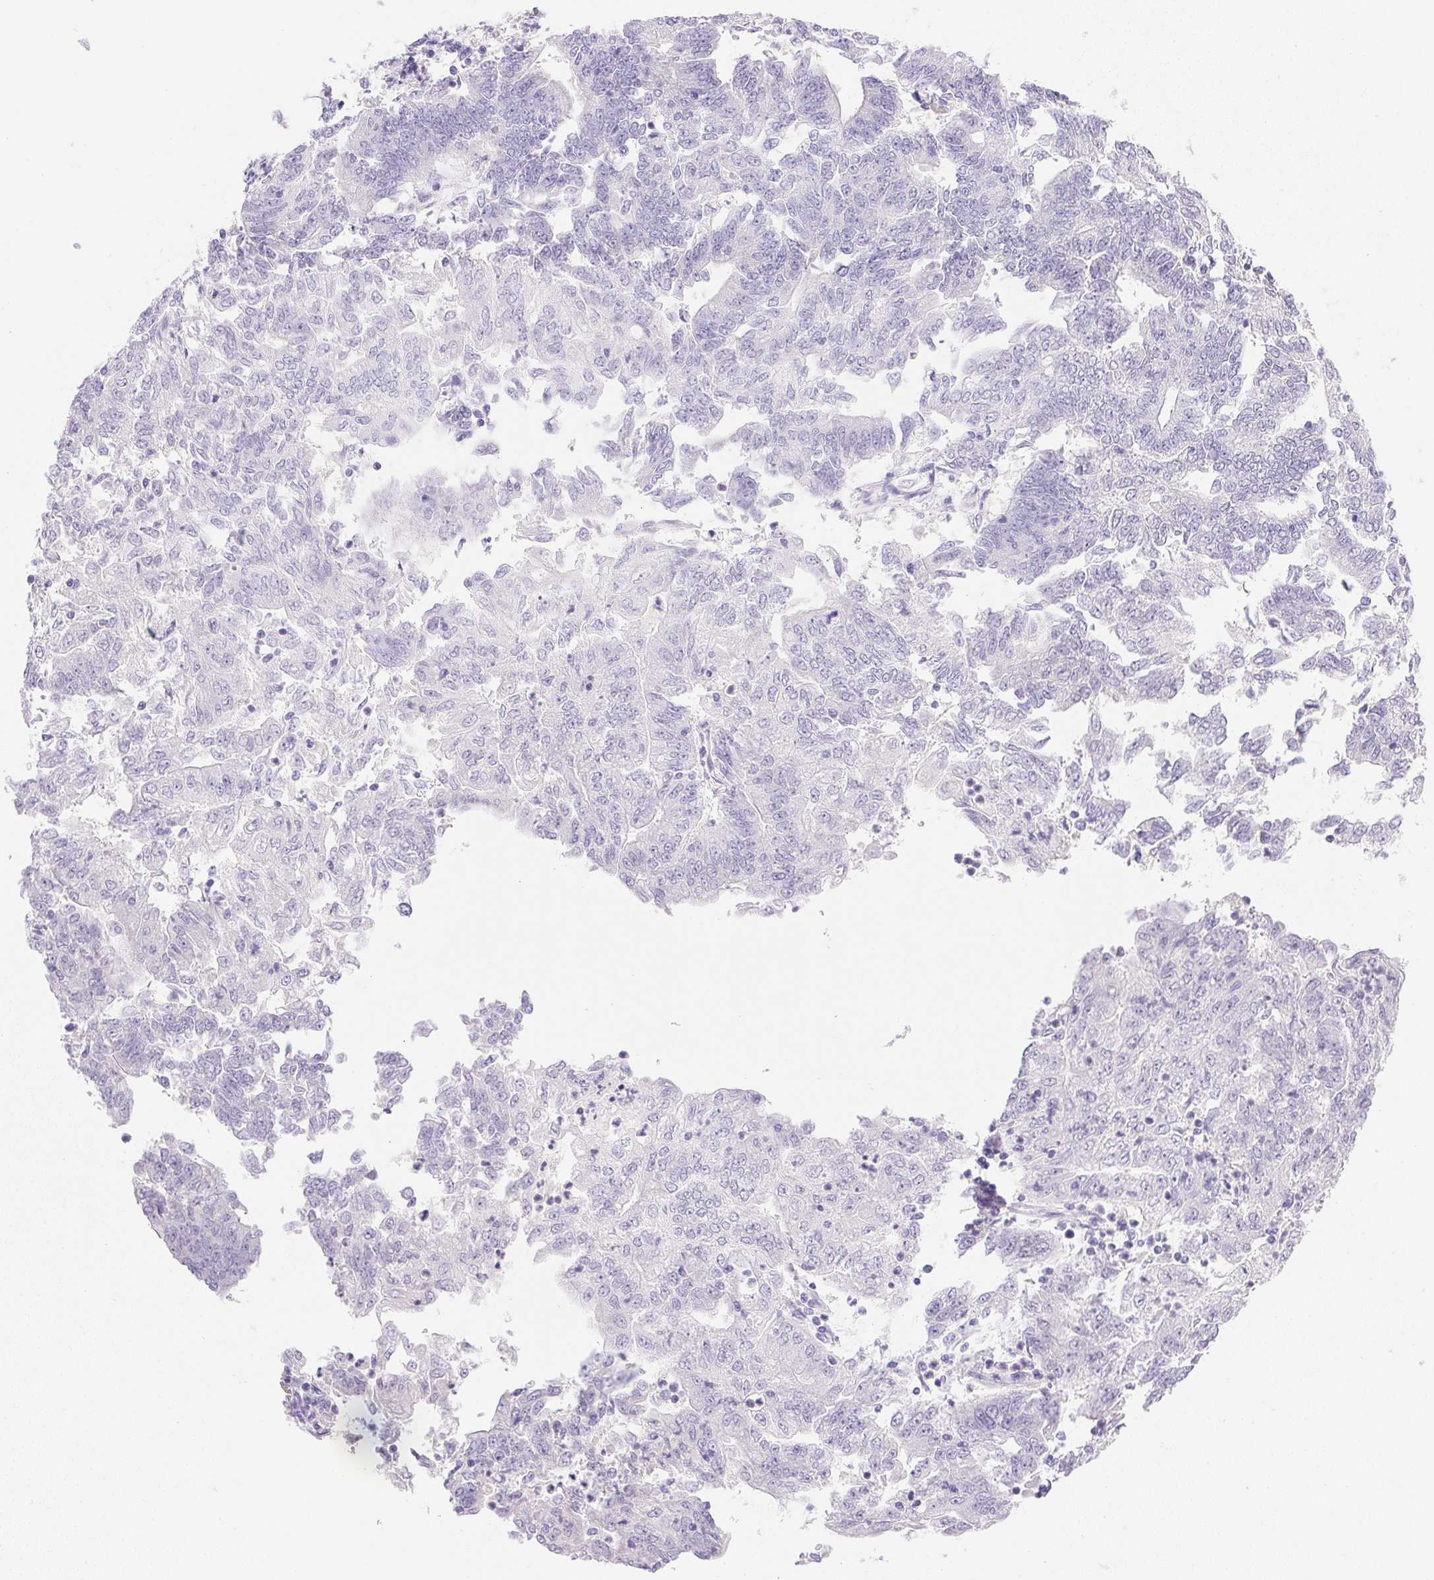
{"staining": {"intensity": "negative", "quantity": "none", "location": "none"}, "tissue": "endometrial cancer", "cell_type": "Tumor cells", "image_type": "cancer", "snomed": [{"axis": "morphology", "description": "Adenocarcinoma, NOS"}, {"axis": "topography", "description": "Endometrium"}], "caption": "An immunohistochemistry histopathology image of endometrial adenocarcinoma is shown. There is no staining in tumor cells of endometrial adenocarcinoma.", "gene": "ATP6V0A4", "patient": {"sex": "female", "age": 70}}